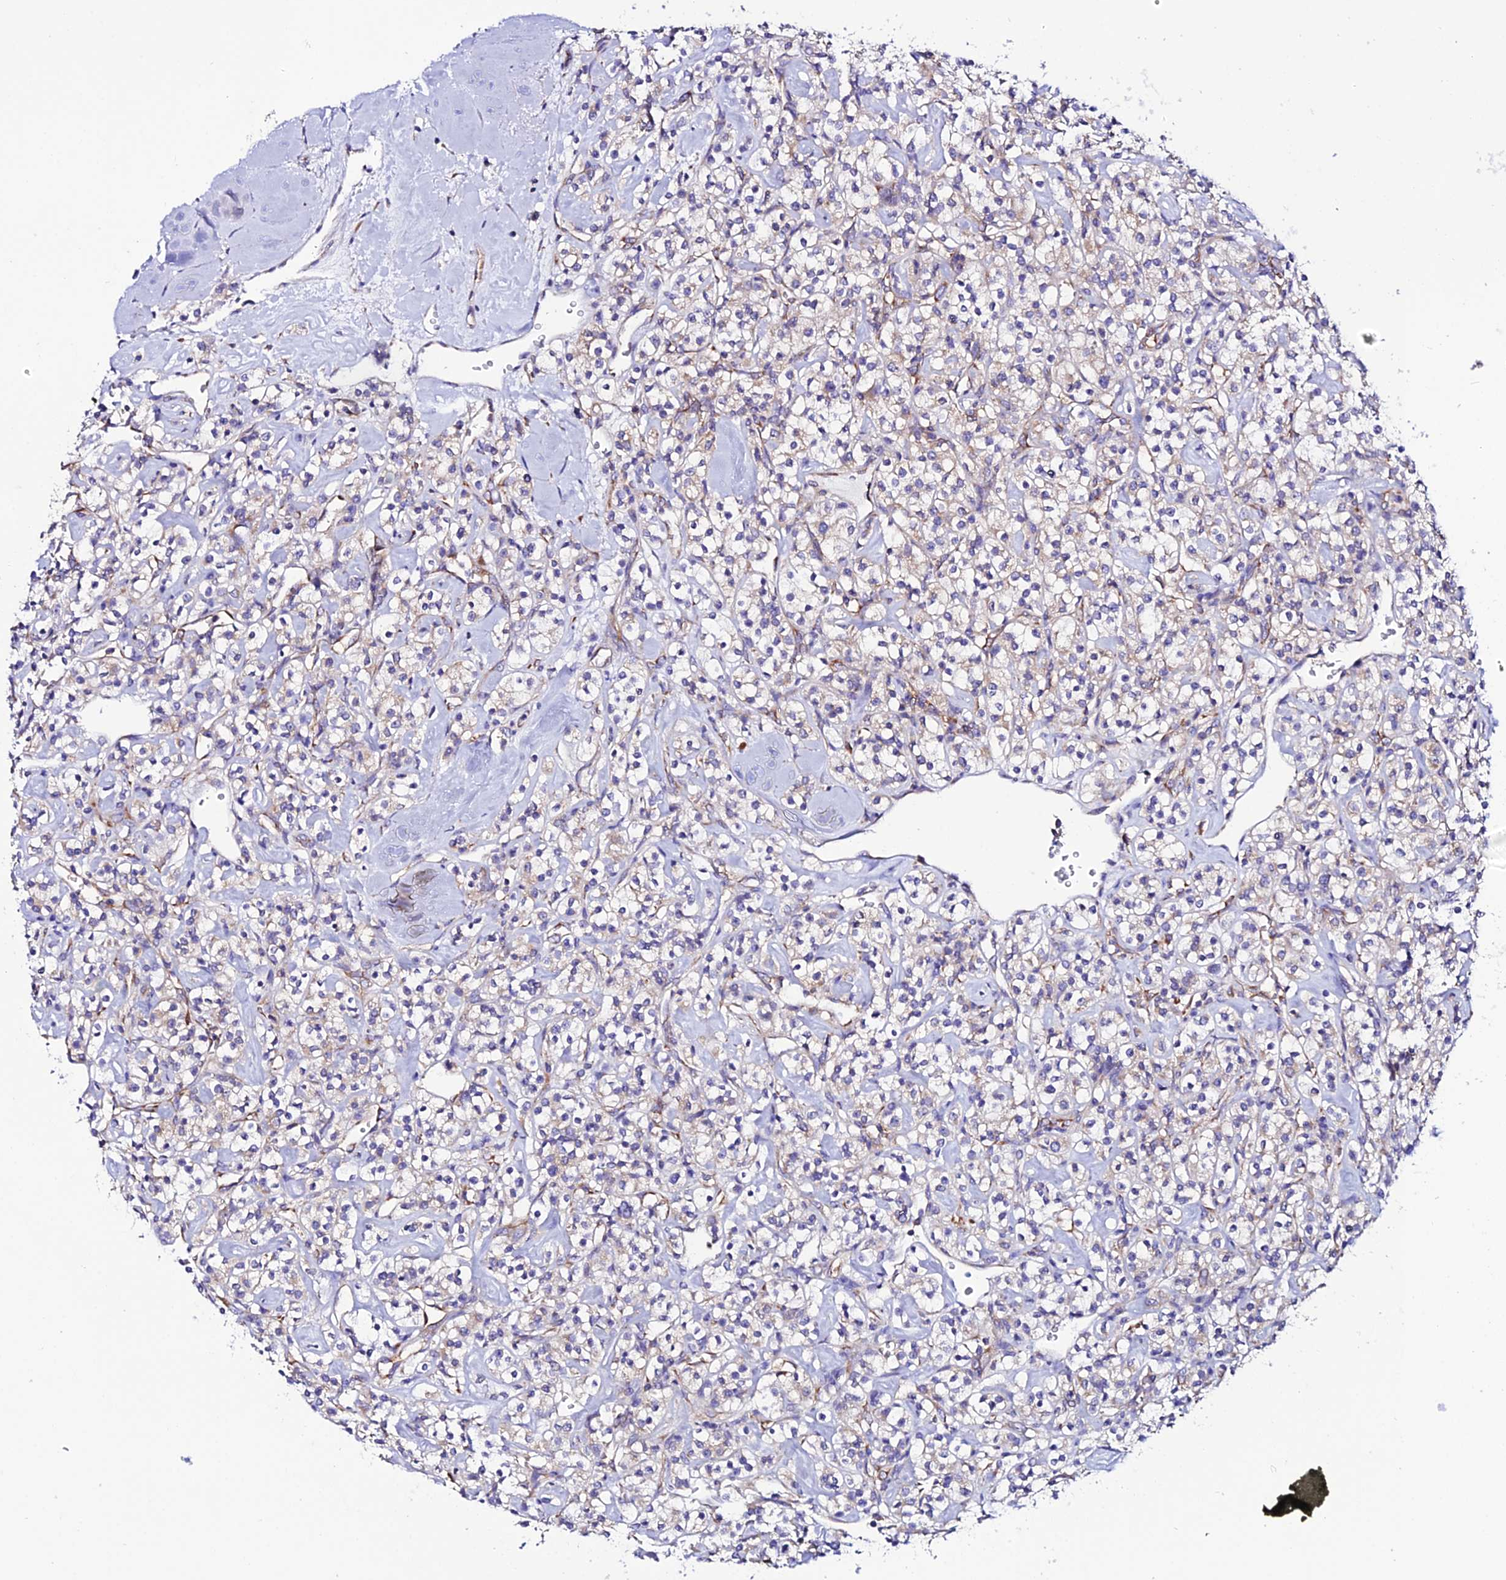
{"staining": {"intensity": "weak", "quantity": "<25%", "location": "cytoplasmic/membranous"}, "tissue": "renal cancer", "cell_type": "Tumor cells", "image_type": "cancer", "snomed": [{"axis": "morphology", "description": "Adenocarcinoma, NOS"}, {"axis": "topography", "description": "Kidney"}], "caption": "DAB immunohistochemical staining of human adenocarcinoma (renal) shows no significant staining in tumor cells.", "gene": "EEF1G", "patient": {"sex": "male", "age": 77}}